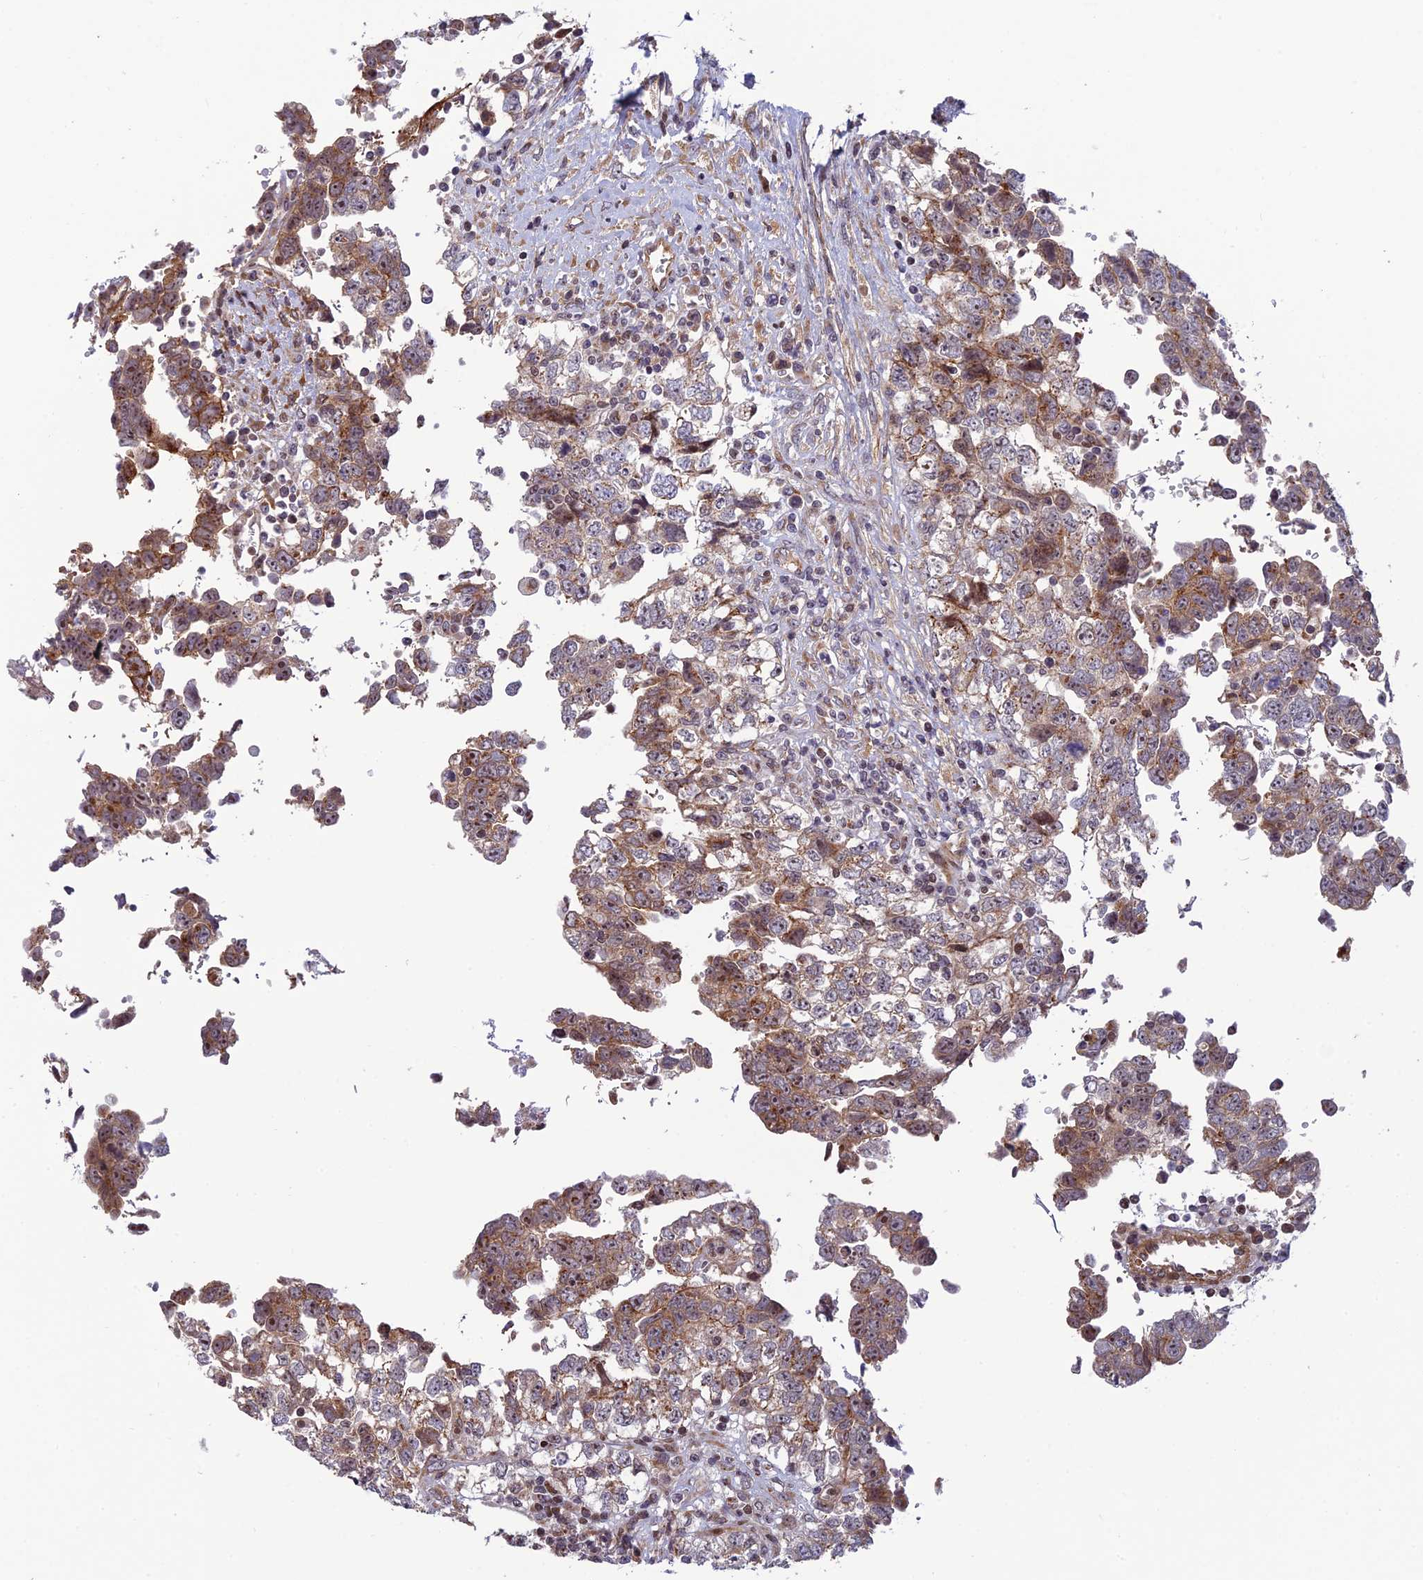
{"staining": {"intensity": "moderate", "quantity": "25%-75%", "location": "cytoplasmic/membranous"}, "tissue": "testis cancer", "cell_type": "Tumor cells", "image_type": "cancer", "snomed": [{"axis": "morphology", "description": "Carcinoma, Embryonal, NOS"}, {"axis": "topography", "description": "Testis"}], "caption": "Immunohistochemistry micrograph of testis cancer stained for a protein (brown), which exhibits medium levels of moderate cytoplasmic/membranous staining in about 25%-75% of tumor cells.", "gene": "SMIM7", "patient": {"sex": "male", "age": 37}}